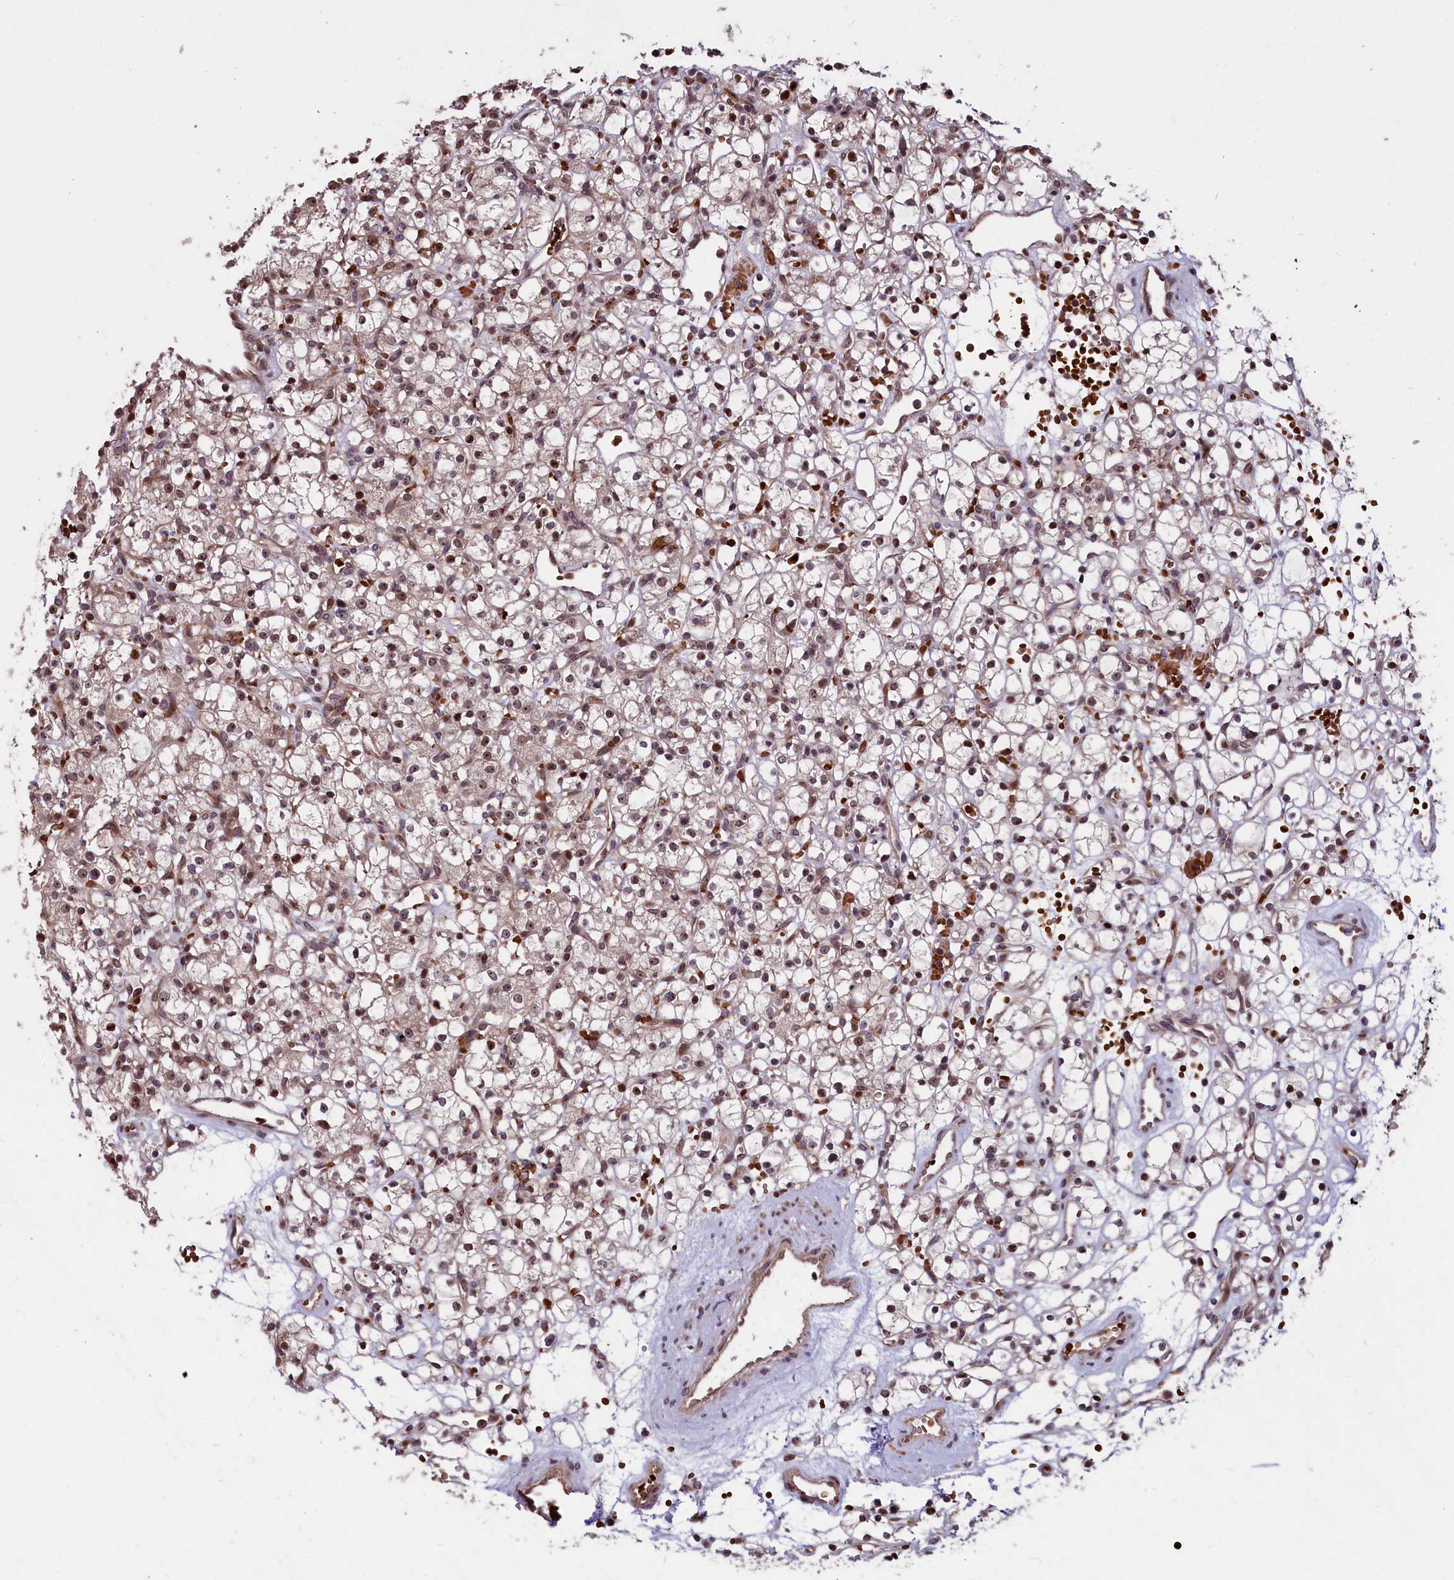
{"staining": {"intensity": "moderate", "quantity": "25%-75%", "location": "nuclear"}, "tissue": "renal cancer", "cell_type": "Tumor cells", "image_type": "cancer", "snomed": [{"axis": "morphology", "description": "Adenocarcinoma, NOS"}, {"axis": "topography", "description": "Kidney"}], "caption": "Moderate nuclear positivity for a protein is identified in approximately 25%-75% of tumor cells of renal adenocarcinoma using IHC.", "gene": "SHFL", "patient": {"sex": "female", "age": 59}}